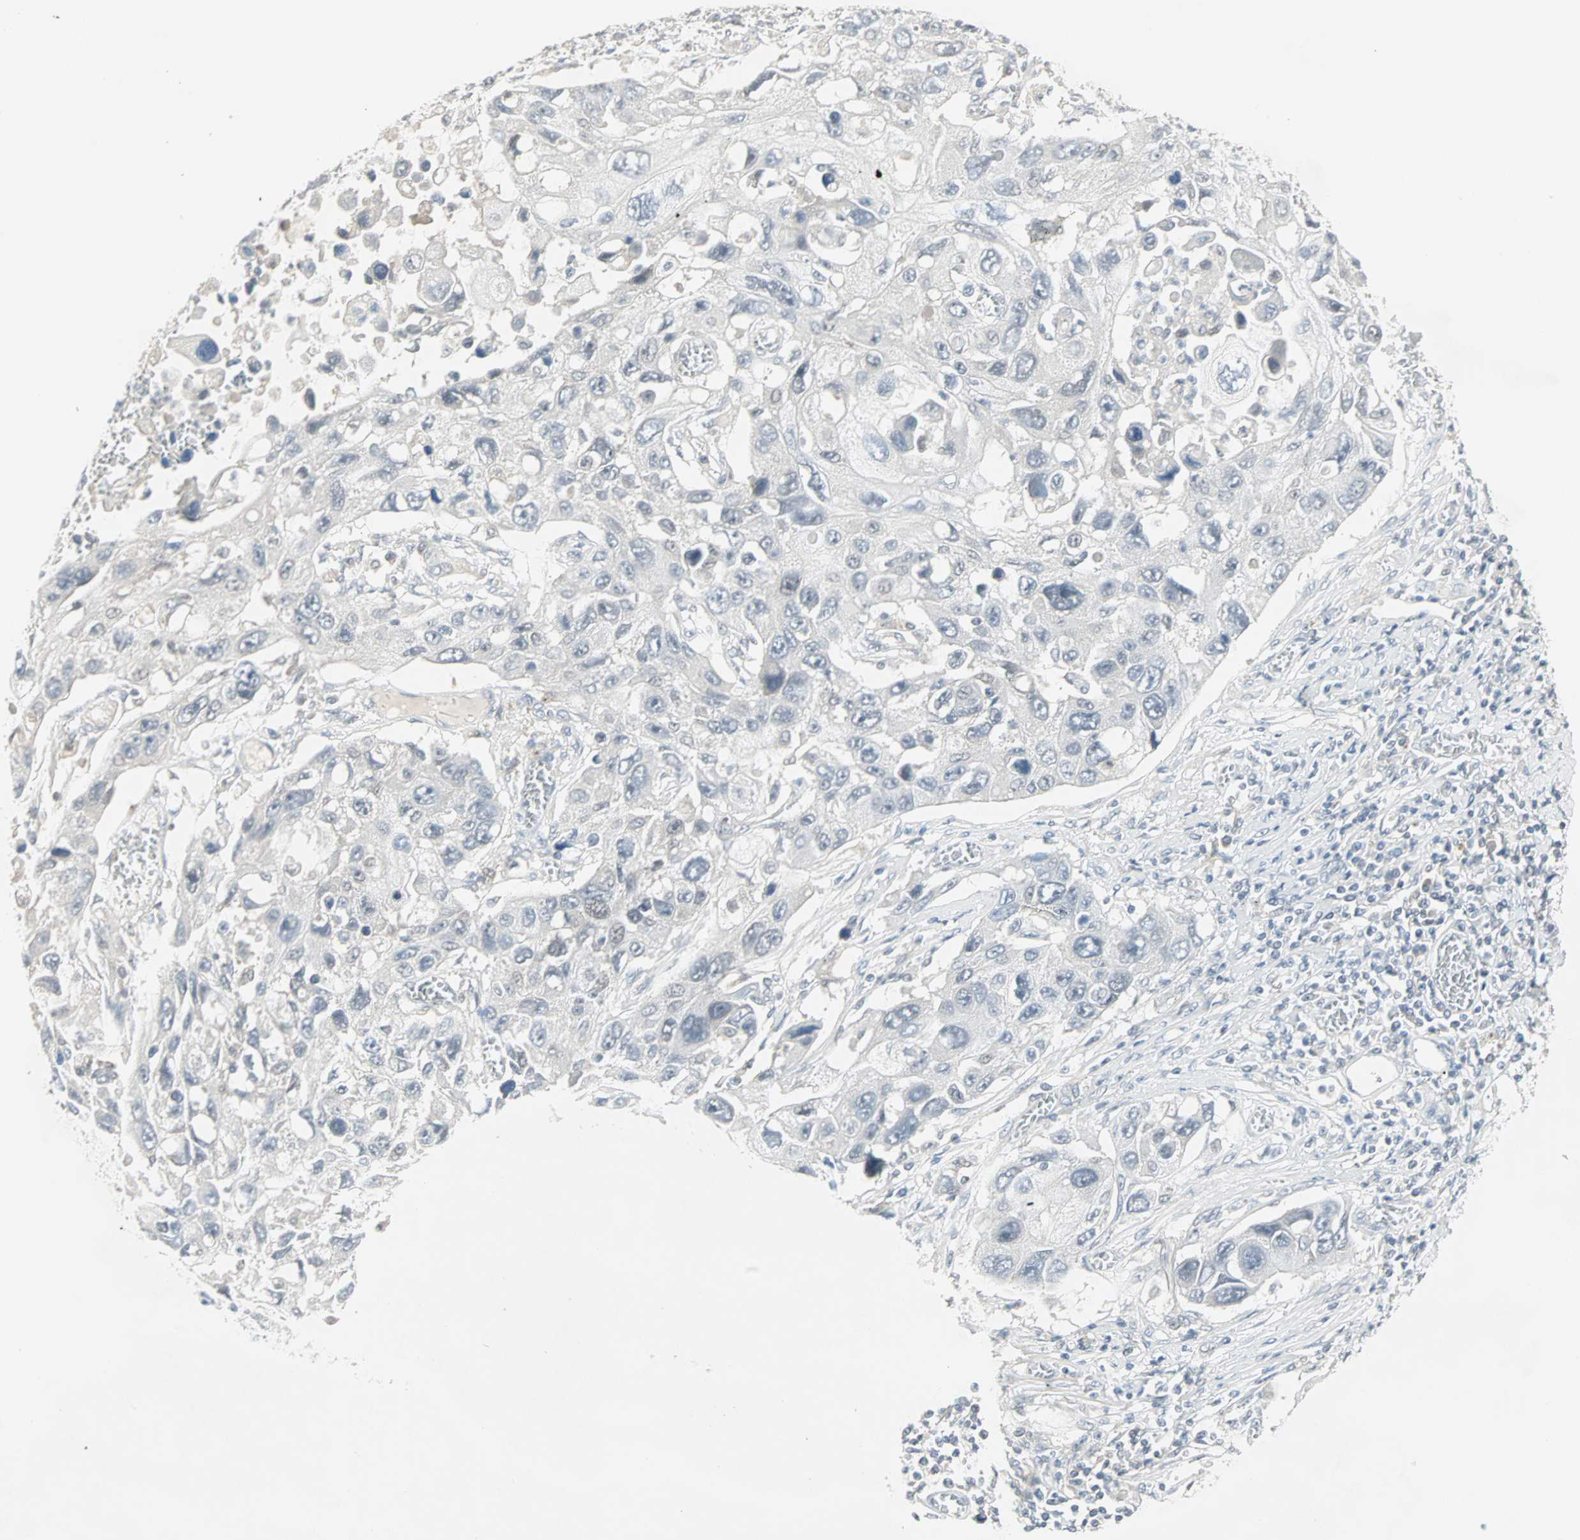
{"staining": {"intensity": "negative", "quantity": "none", "location": "none"}, "tissue": "lung cancer", "cell_type": "Tumor cells", "image_type": "cancer", "snomed": [{"axis": "morphology", "description": "Squamous cell carcinoma, NOS"}, {"axis": "topography", "description": "Lung"}], "caption": "This is an immunohistochemistry (IHC) histopathology image of lung squamous cell carcinoma. There is no expression in tumor cells.", "gene": "PTPA", "patient": {"sex": "male", "age": 71}}